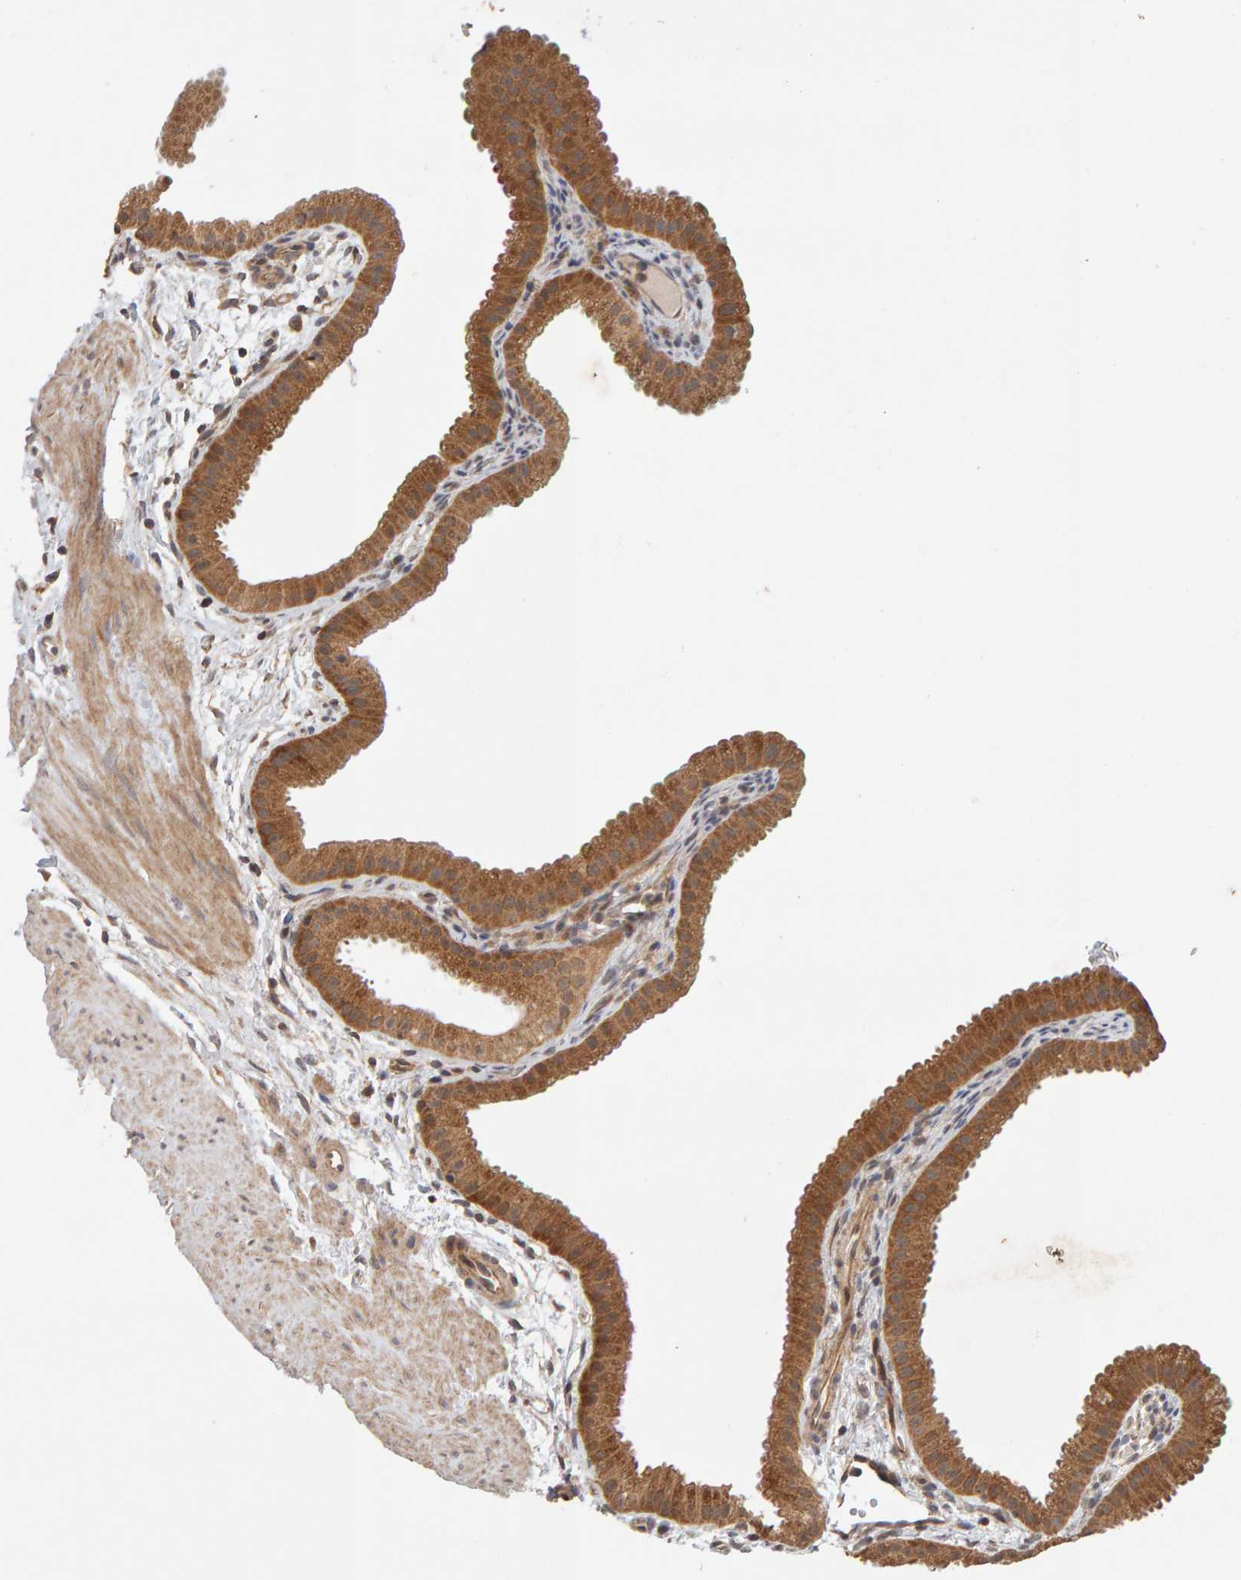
{"staining": {"intensity": "moderate", "quantity": ">75%", "location": "cytoplasmic/membranous"}, "tissue": "gallbladder", "cell_type": "Glandular cells", "image_type": "normal", "snomed": [{"axis": "morphology", "description": "Normal tissue, NOS"}, {"axis": "topography", "description": "Gallbladder"}], "caption": "The image reveals immunohistochemical staining of unremarkable gallbladder. There is moderate cytoplasmic/membranous positivity is identified in about >75% of glandular cells. (IHC, brightfield microscopy, high magnification).", "gene": "DNAJC7", "patient": {"sex": "female", "age": 64}}